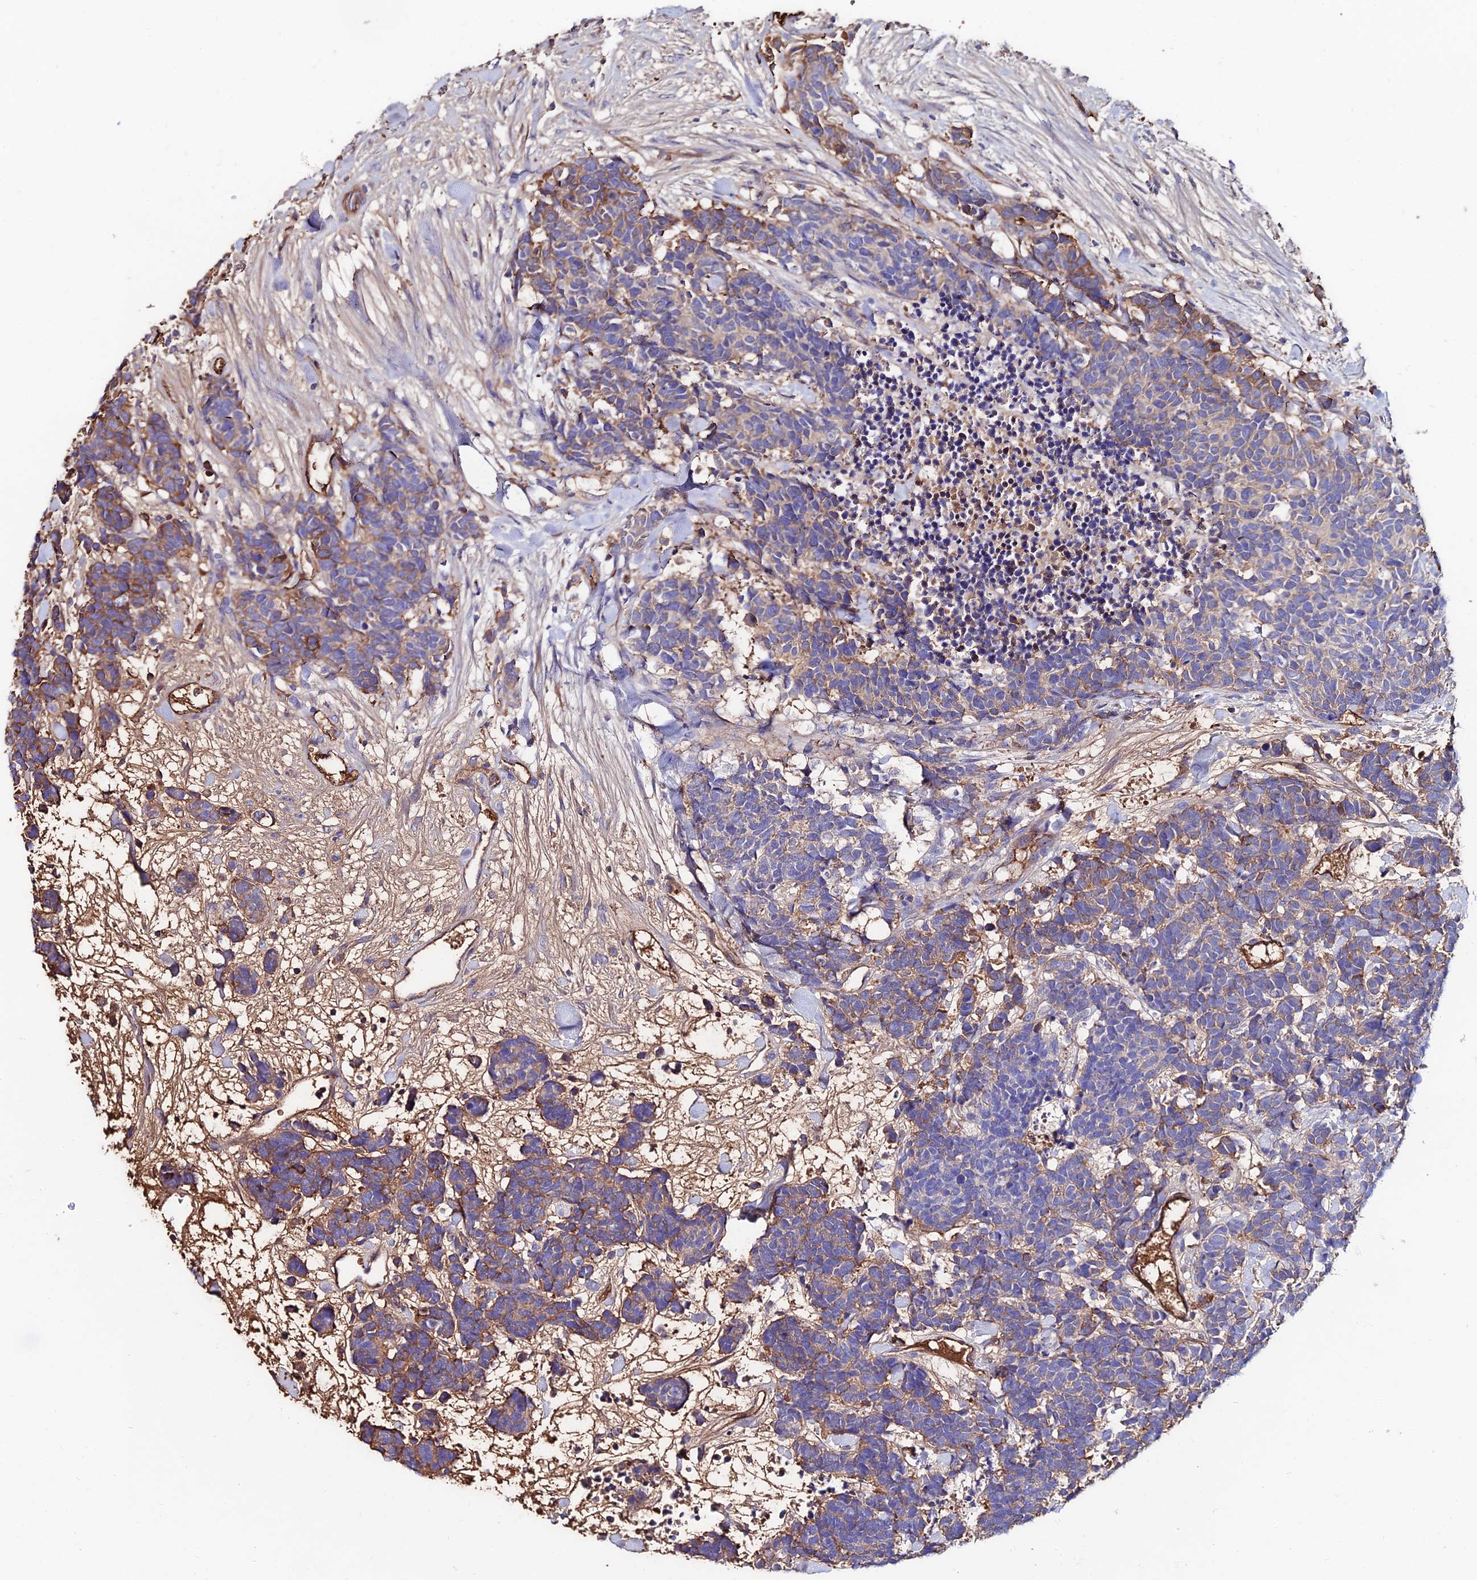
{"staining": {"intensity": "moderate", "quantity": "25%-75%", "location": "cytoplasmic/membranous"}, "tissue": "carcinoid", "cell_type": "Tumor cells", "image_type": "cancer", "snomed": [{"axis": "morphology", "description": "Carcinoma, NOS"}, {"axis": "morphology", "description": "Carcinoid, malignant, NOS"}, {"axis": "topography", "description": "Prostate"}], "caption": "An IHC image of tumor tissue is shown. Protein staining in brown labels moderate cytoplasmic/membranous positivity in carcinoid within tumor cells.", "gene": "SLC25A16", "patient": {"sex": "male", "age": 57}}